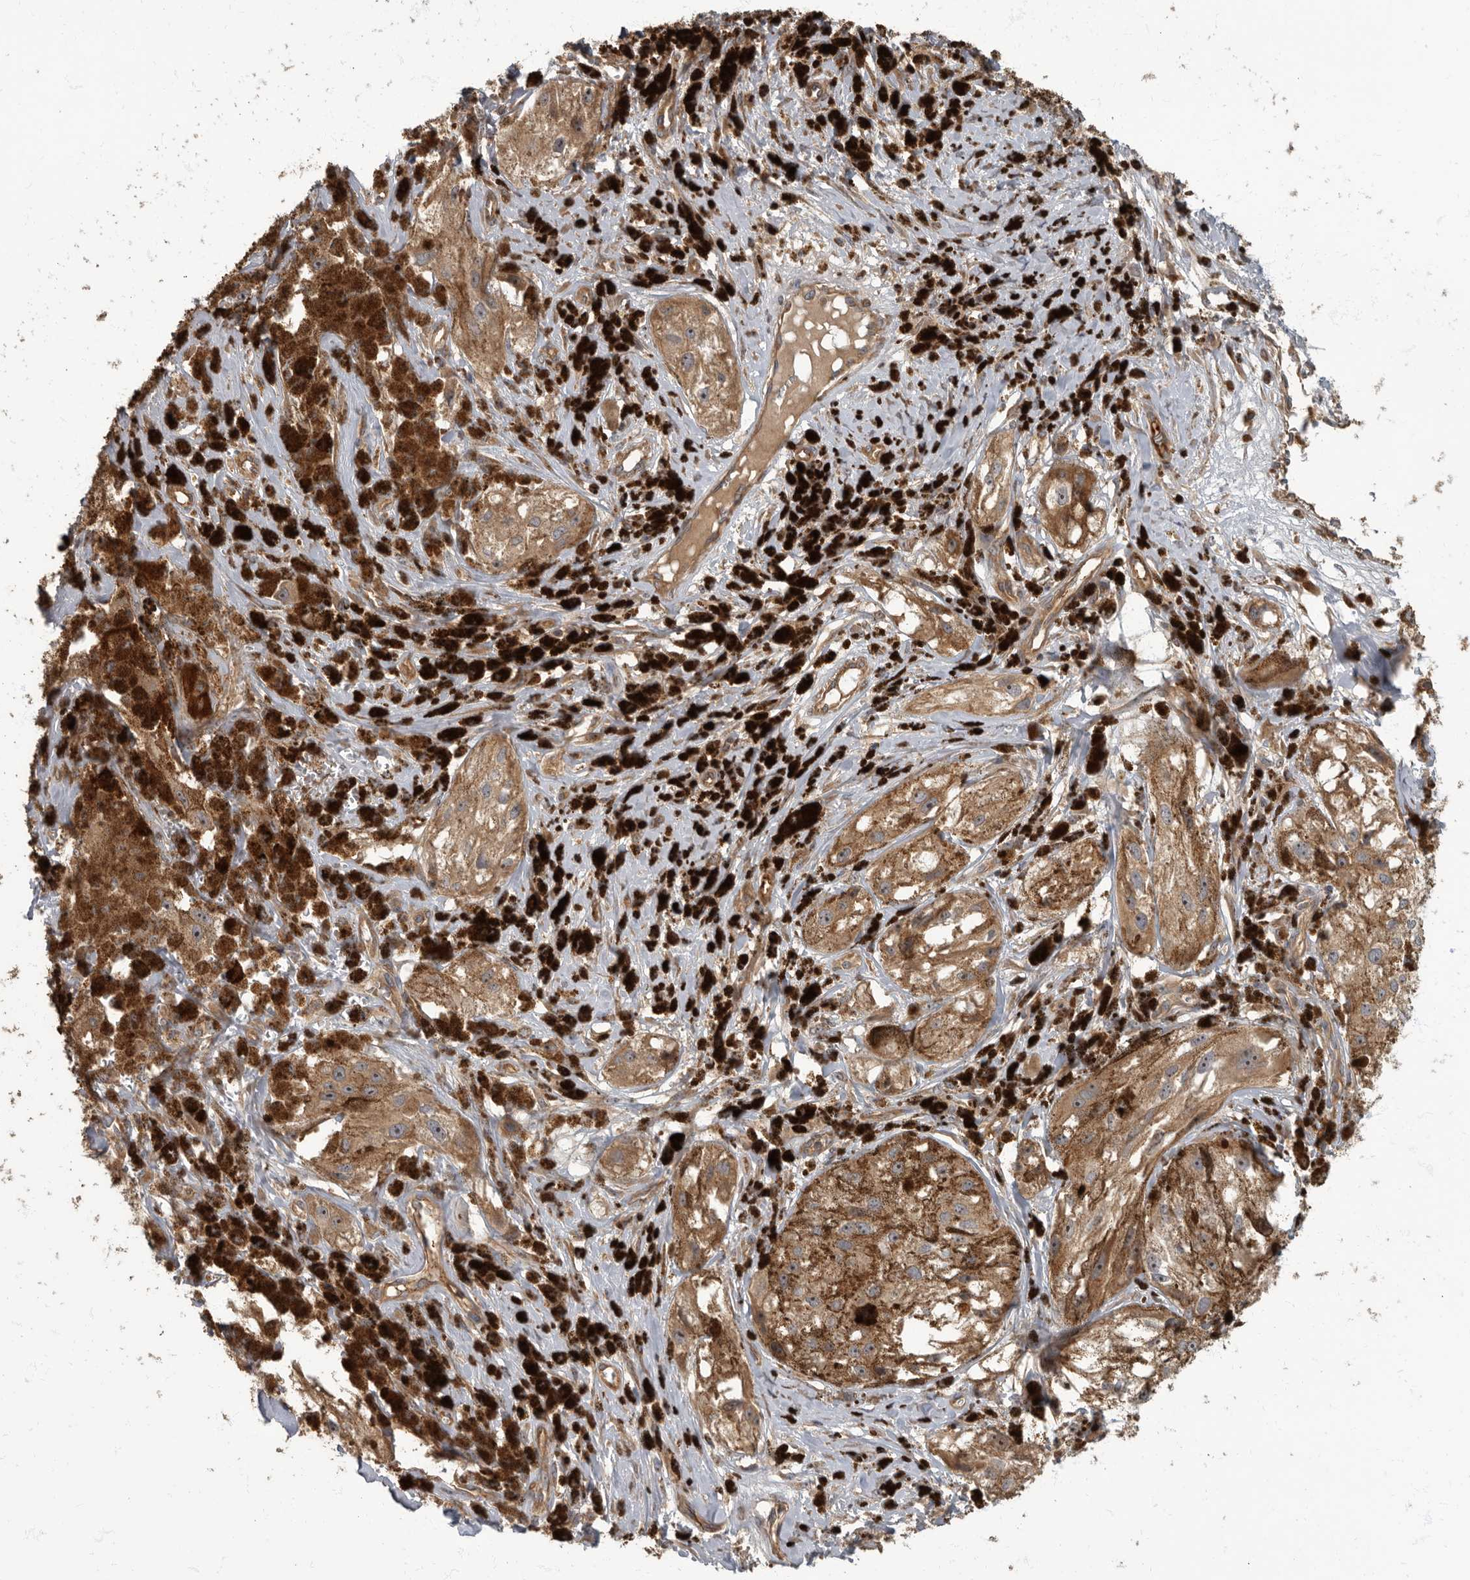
{"staining": {"intensity": "strong", "quantity": ">75%", "location": "cytoplasmic/membranous,nuclear"}, "tissue": "melanoma", "cell_type": "Tumor cells", "image_type": "cancer", "snomed": [{"axis": "morphology", "description": "Malignant melanoma, NOS"}, {"axis": "topography", "description": "Skin"}], "caption": "This photomicrograph reveals IHC staining of human melanoma, with high strong cytoplasmic/membranous and nuclear staining in approximately >75% of tumor cells.", "gene": "DAAM1", "patient": {"sex": "male", "age": 88}}